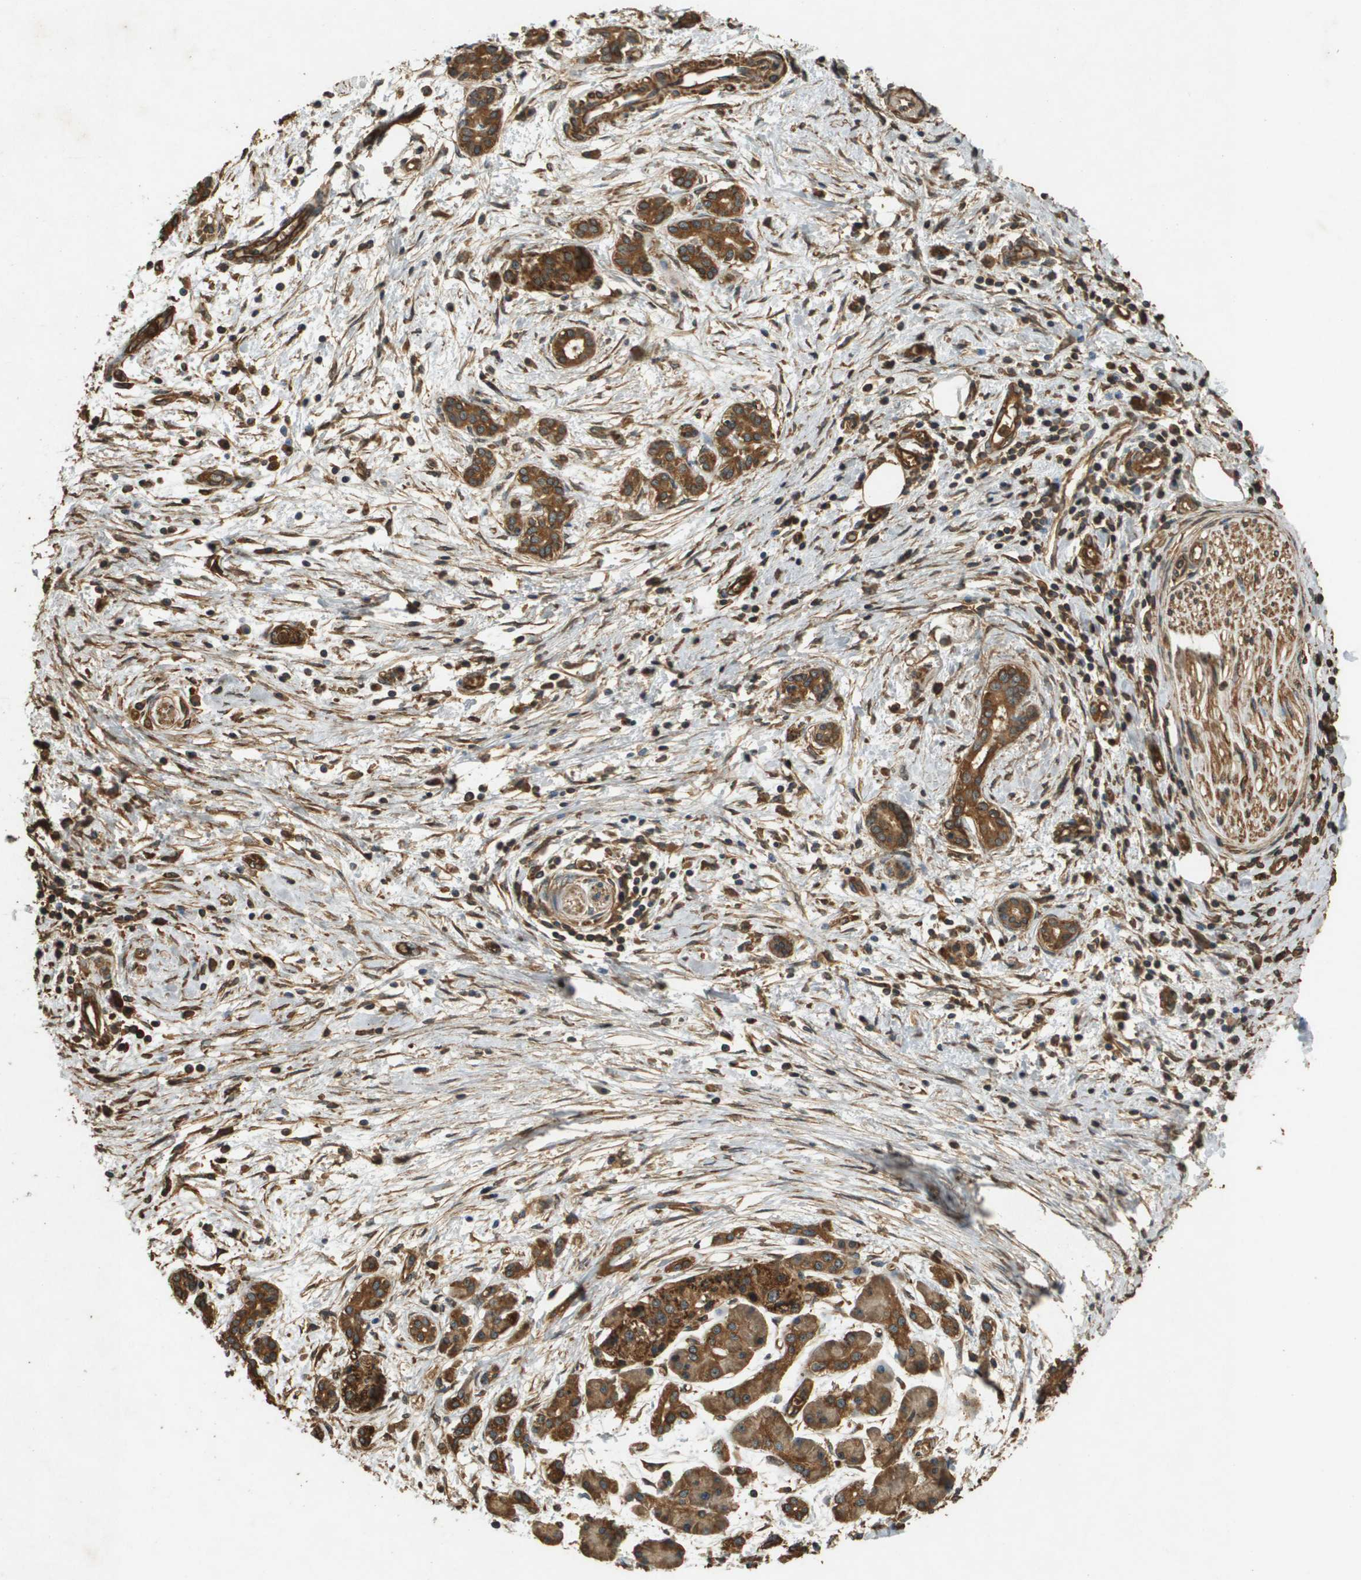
{"staining": {"intensity": "strong", "quantity": ">75%", "location": "cytoplasmic/membranous"}, "tissue": "pancreatic cancer", "cell_type": "Tumor cells", "image_type": "cancer", "snomed": [{"axis": "morphology", "description": "Adenocarcinoma, NOS"}, {"axis": "topography", "description": "Pancreas"}], "caption": "Immunohistochemistry (DAB) staining of human pancreatic cancer exhibits strong cytoplasmic/membranous protein positivity in about >75% of tumor cells.", "gene": "PGAP3", "patient": {"sex": "female", "age": 70}}